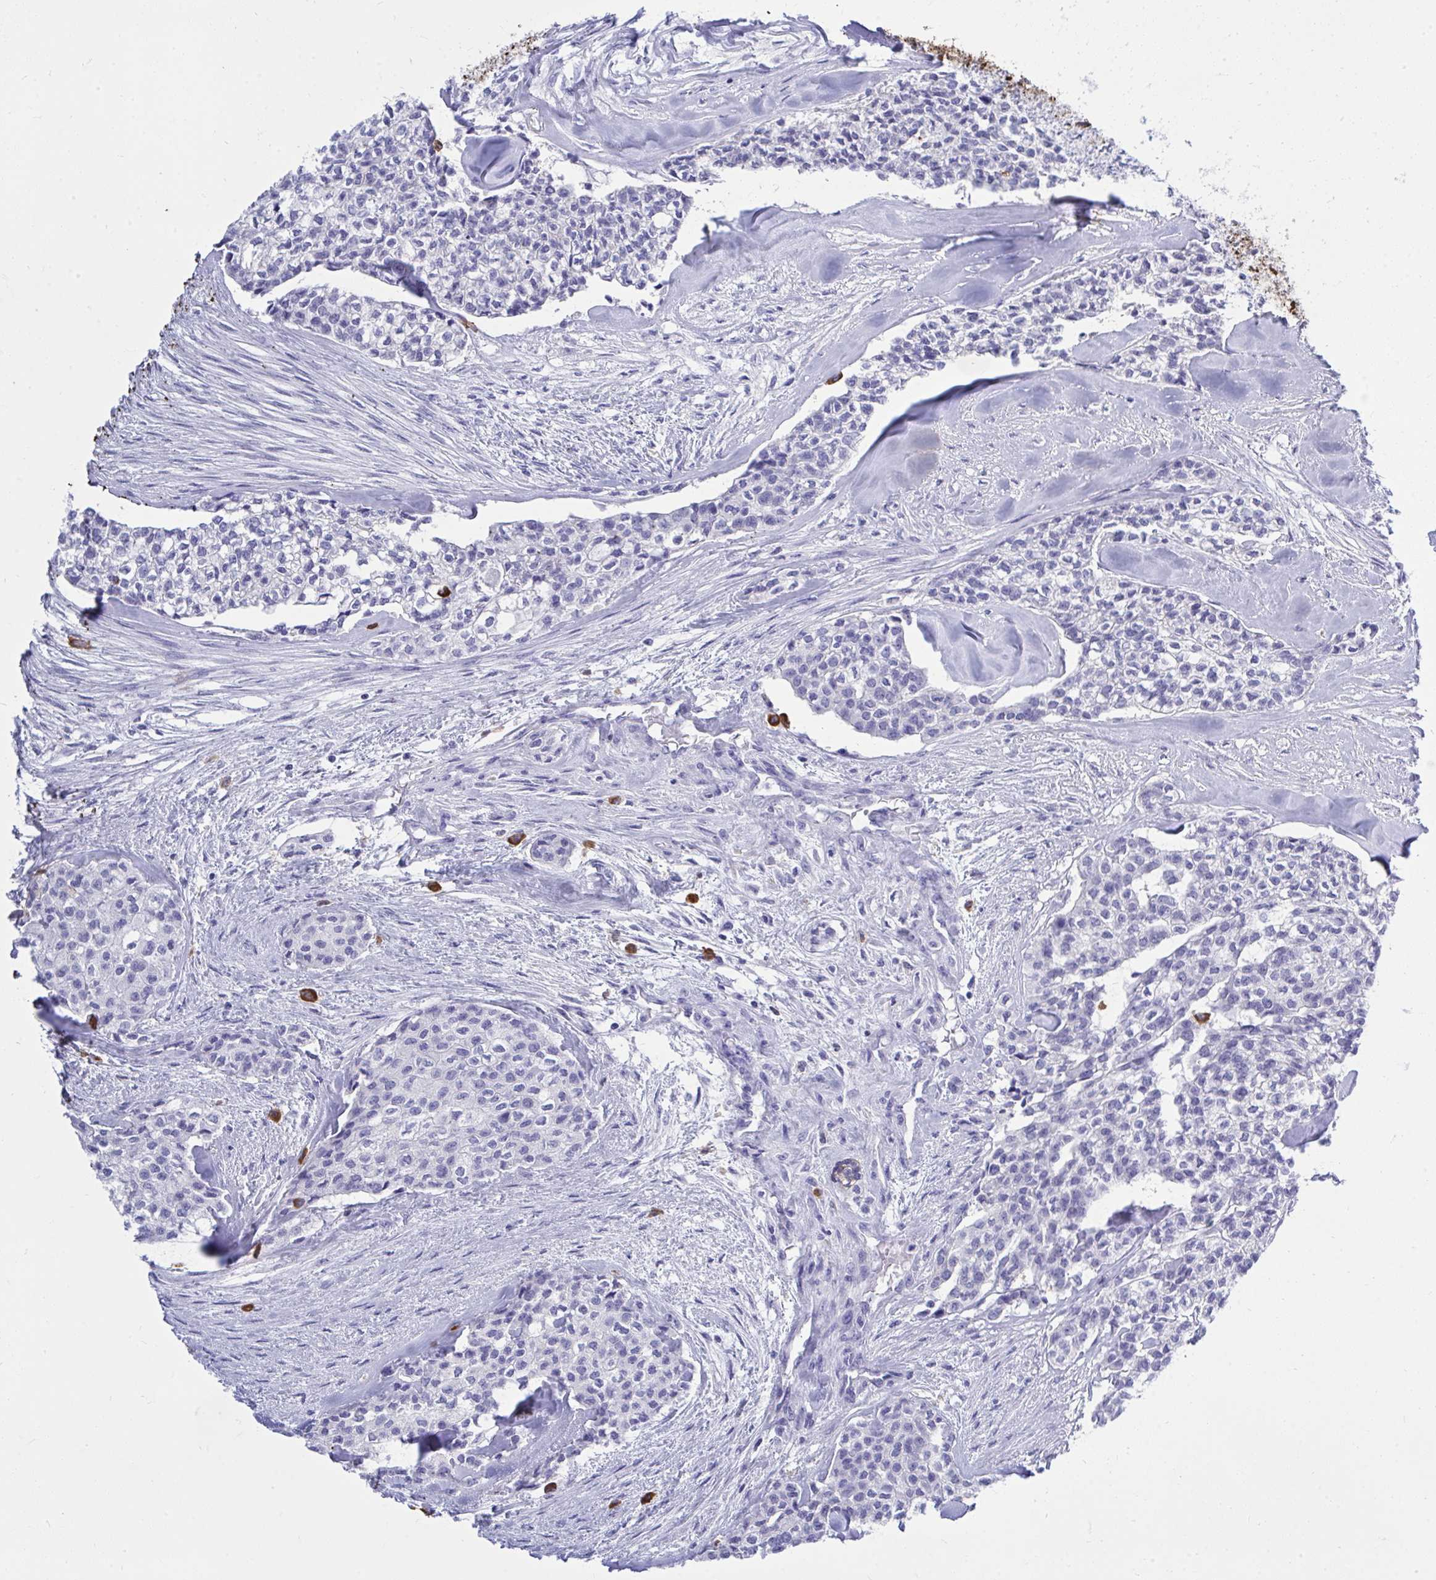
{"staining": {"intensity": "negative", "quantity": "none", "location": "none"}, "tissue": "head and neck cancer", "cell_type": "Tumor cells", "image_type": "cancer", "snomed": [{"axis": "morphology", "description": "Adenocarcinoma, NOS"}, {"axis": "topography", "description": "Head-Neck"}], "caption": "The photomicrograph reveals no staining of tumor cells in head and neck adenocarcinoma.", "gene": "PSD", "patient": {"sex": "male", "age": 81}}